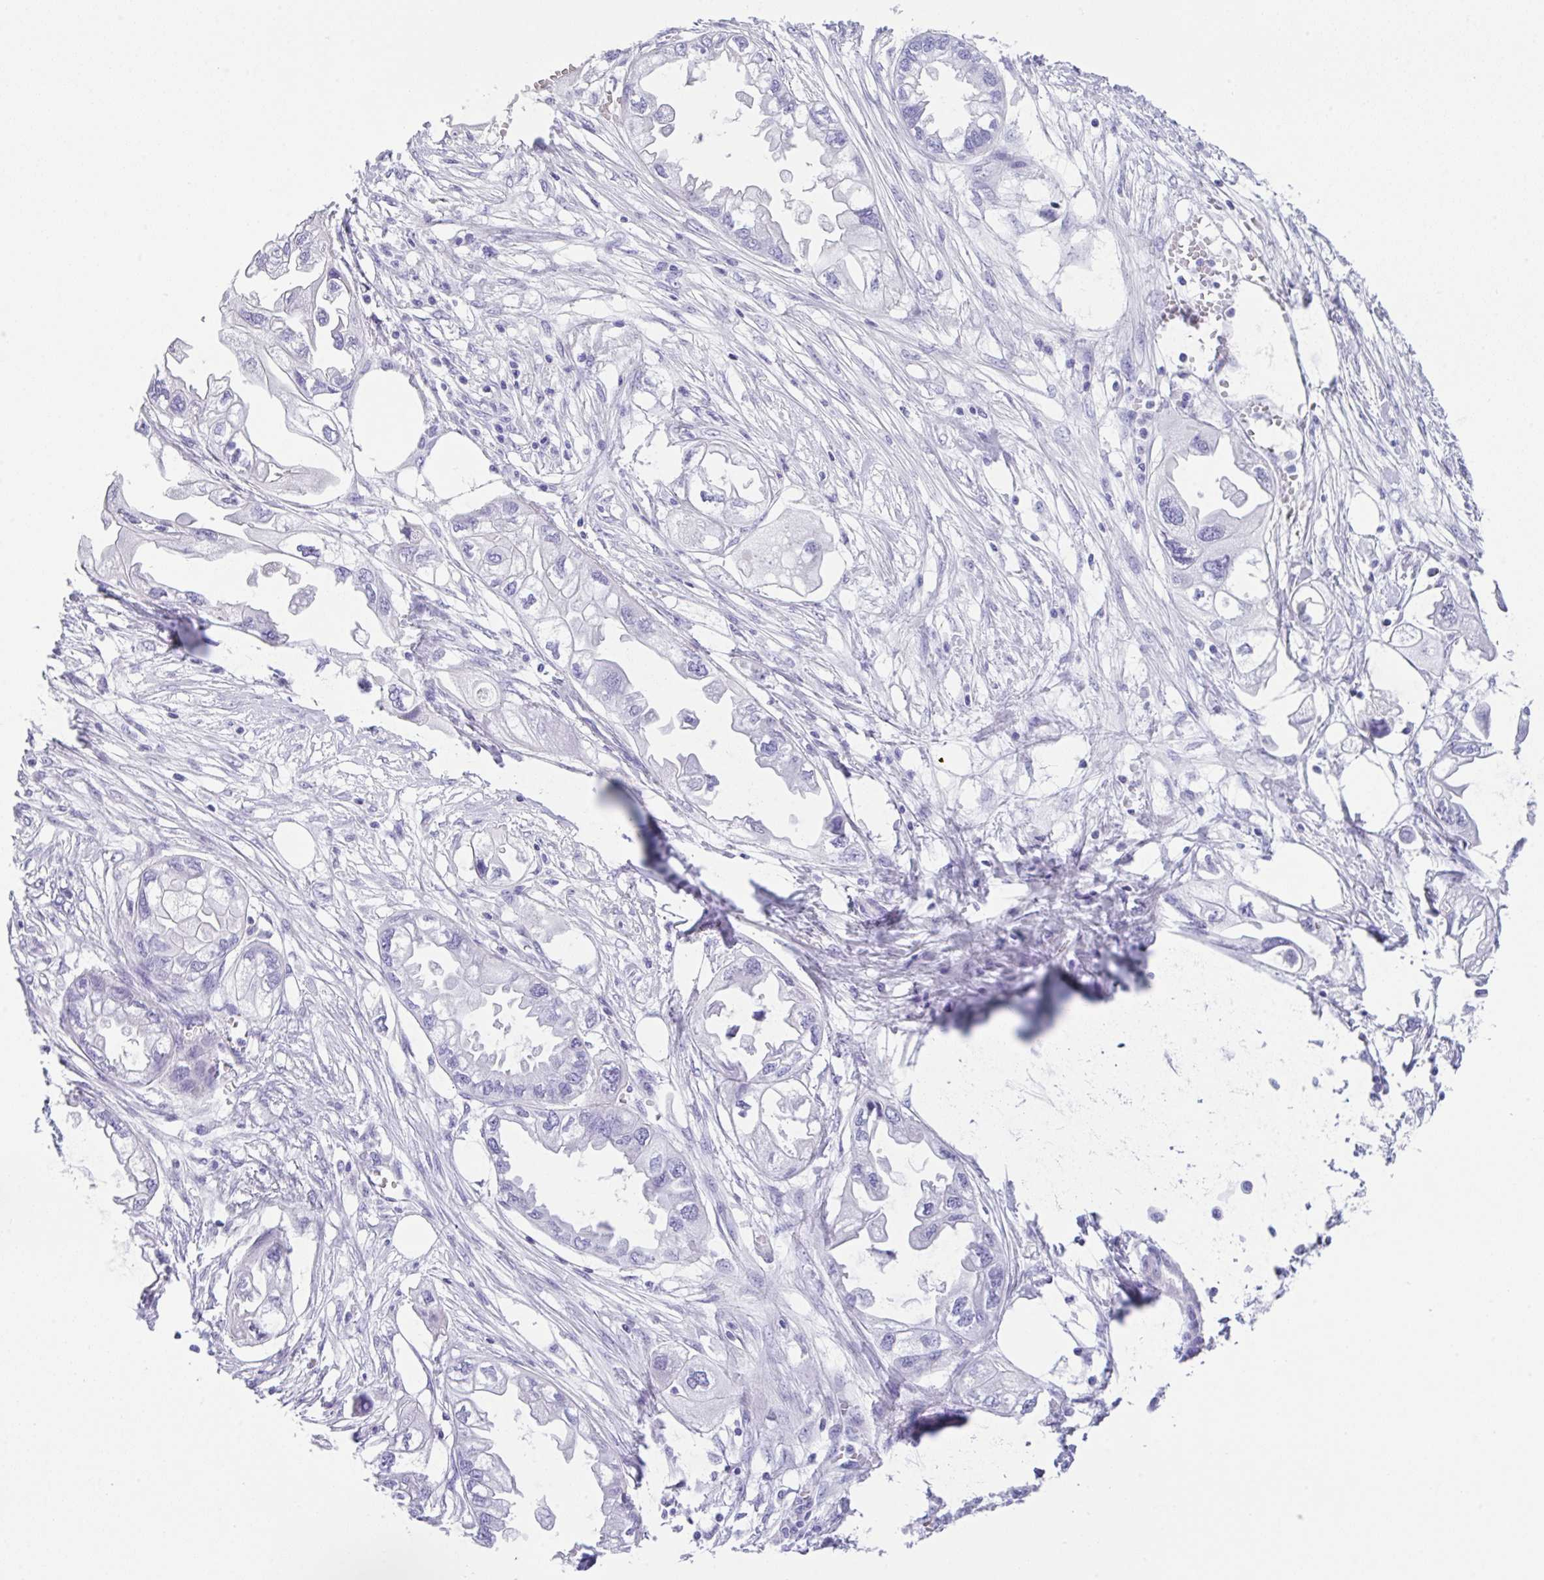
{"staining": {"intensity": "negative", "quantity": "none", "location": "none"}, "tissue": "endometrial cancer", "cell_type": "Tumor cells", "image_type": "cancer", "snomed": [{"axis": "morphology", "description": "Adenocarcinoma, NOS"}, {"axis": "morphology", "description": "Adenocarcinoma, metastatic, NOS"}, {"axis": "topography", "description": "Adipose tissue"}, {"axis": "topography", "description": "Endometrium"}], "caption": "The image exhibits no staining of tumor cells in endometrial cancer.", "gene": "CPA1", "patient": {"sex": "female", "age": 67}}